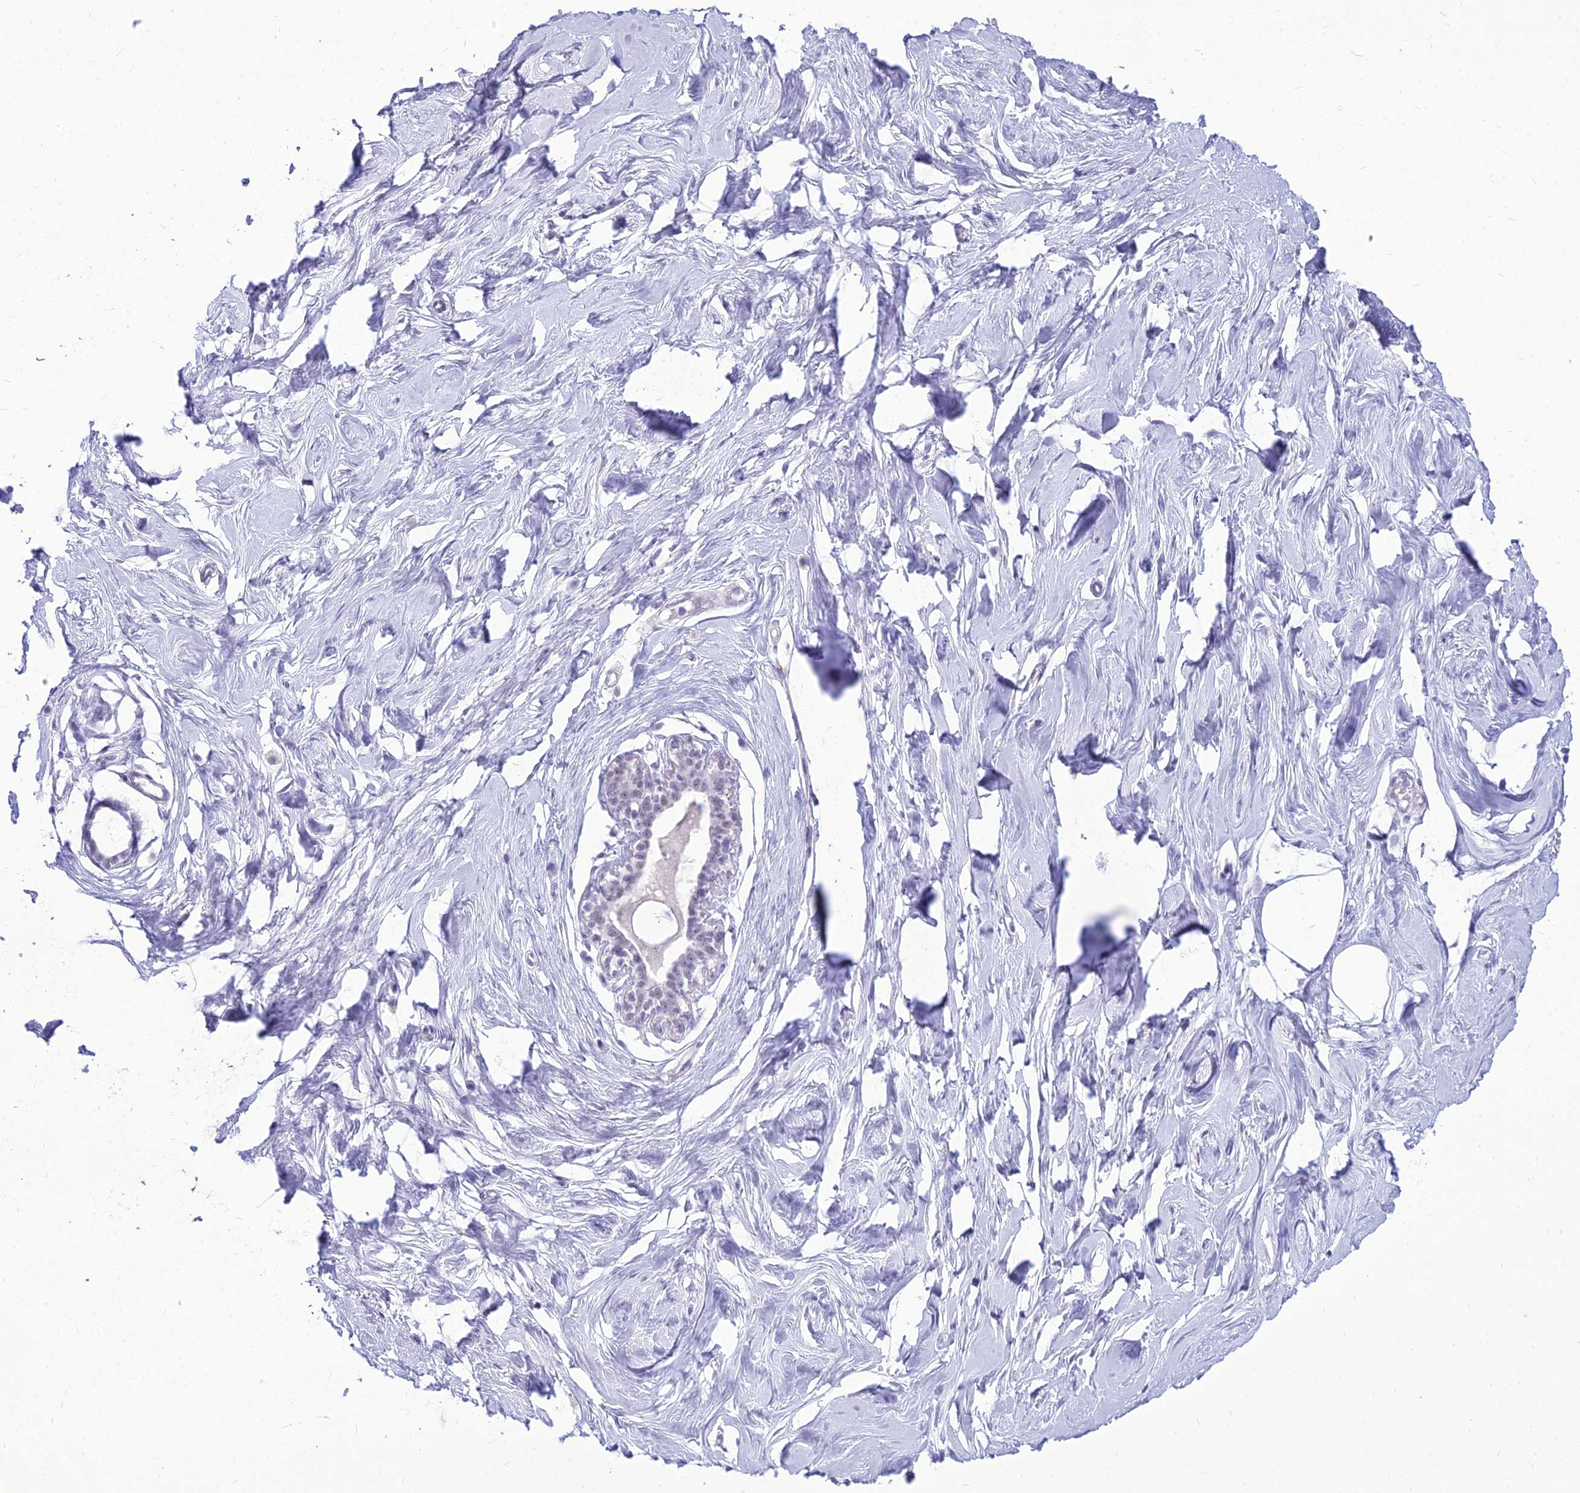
{"staining": {"intensity": "negative", "quantity": "none", "location": "none"}, "tissue": "breast", "cell_type": "Adipocytes", "image_type": "normal", "snomed": [{"axis": "morphology", "description": "Normal tissue, NOS"}, {"axis": "morphology", "description": "Adenoma, NOS"}, {"axis": "topography", "description": "Breast"}], "caption": "An image of breast stained for a protein displays no brown staining in adipocytes. (DAB IHC, high magnification).", "gene": "DHX40", "patient": {"sex": "female", "age": 23}}